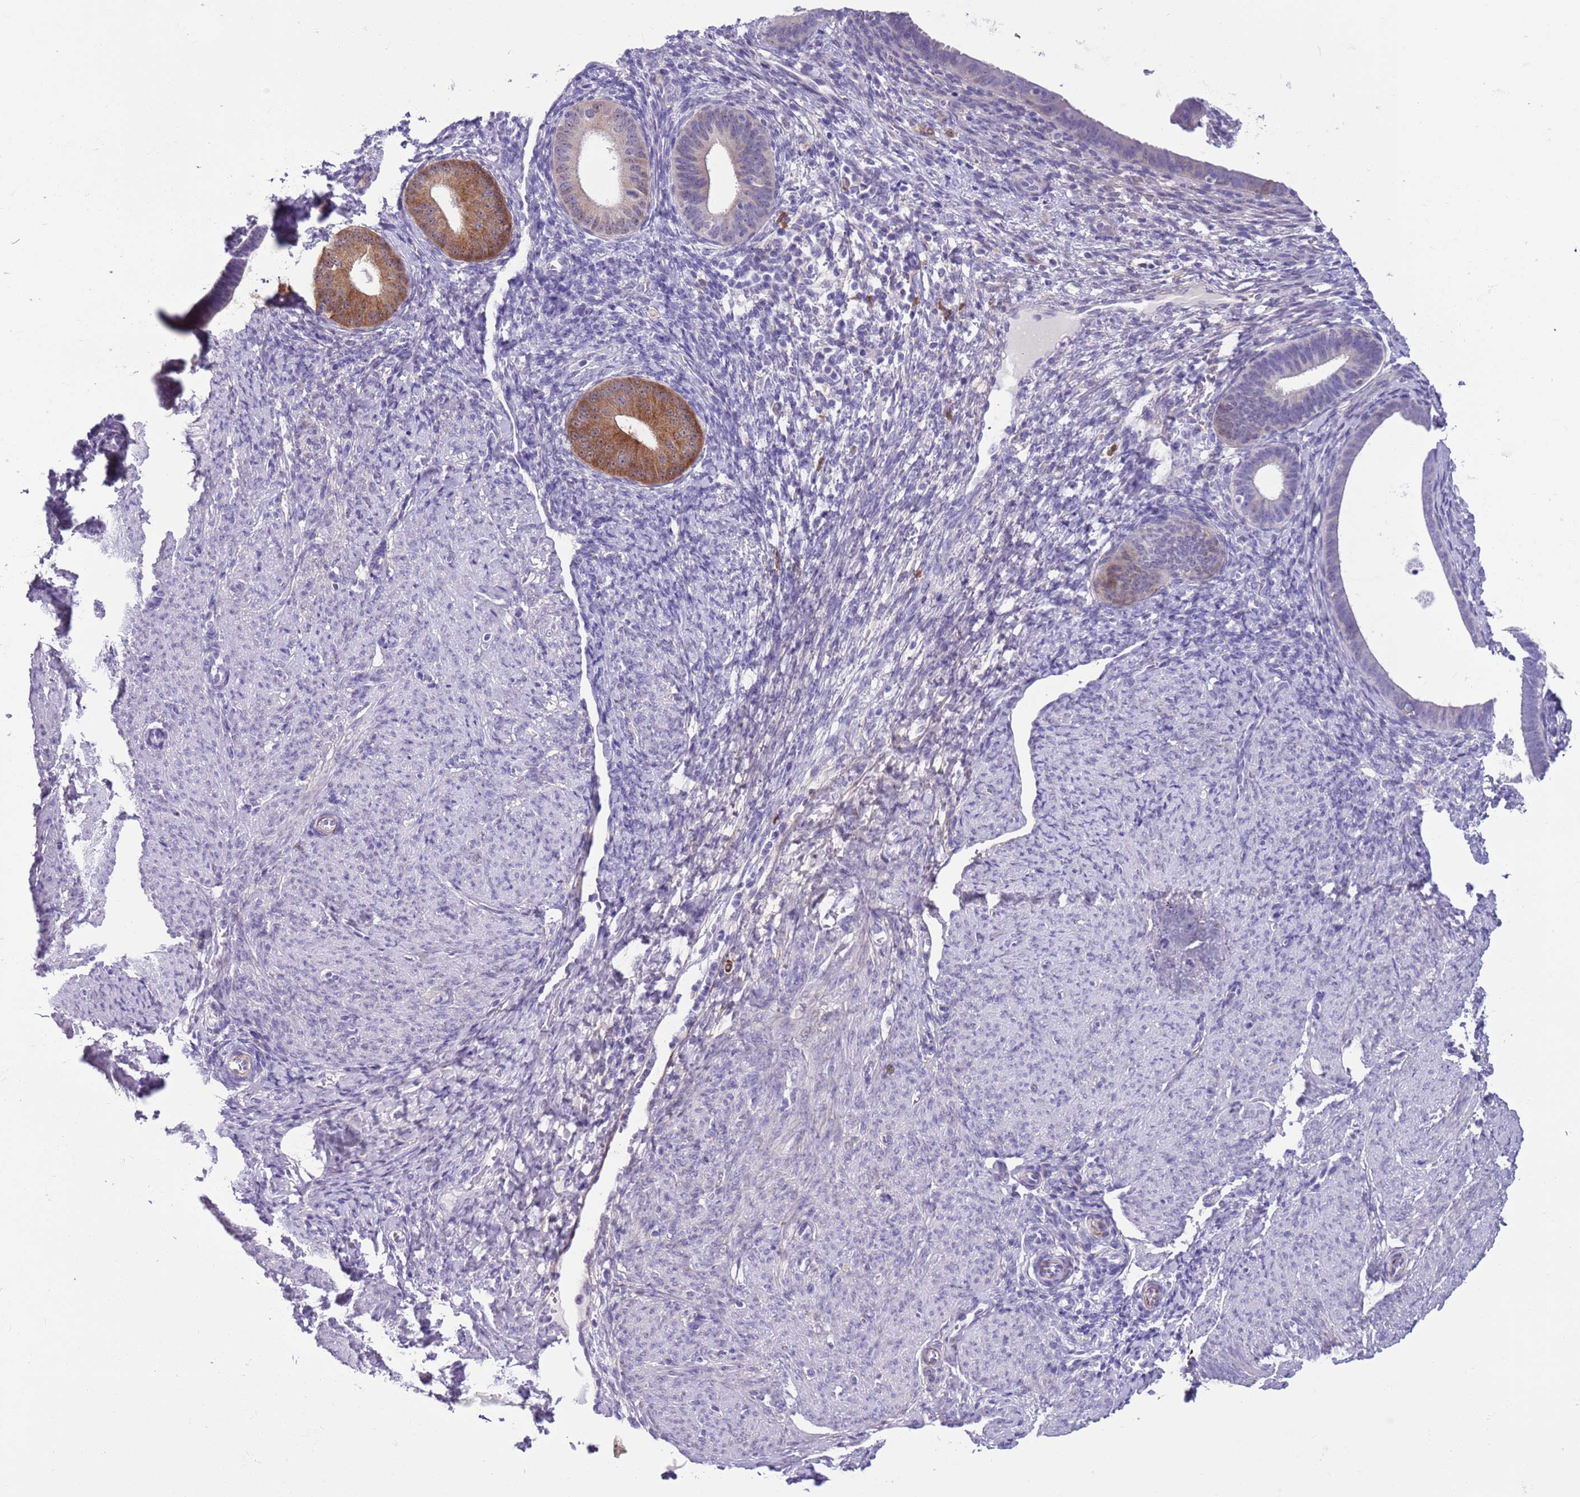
{"staining": {"intensity": "negative", "quantity": "none", "location": "none"}, "tissue": "endometrium", "cell_type": "Cells in endometrial stroma", "image_type": "normal", "snomed": [{"axis": "morphology", "description": "Normal tissue, NOS"}, {"axis": "topography", "description": "Endometrium"}], "caption": "The immunohistochemistry photomicrograph has no significant staining in cells in endometrial stroma of endometrium. (Brightfield microscopy of DAB (3,3'-diaminobenzidine) IHC at high magnification).", "gene": "PFKFB2", "patient": {"sex": "female", "age": 65}}